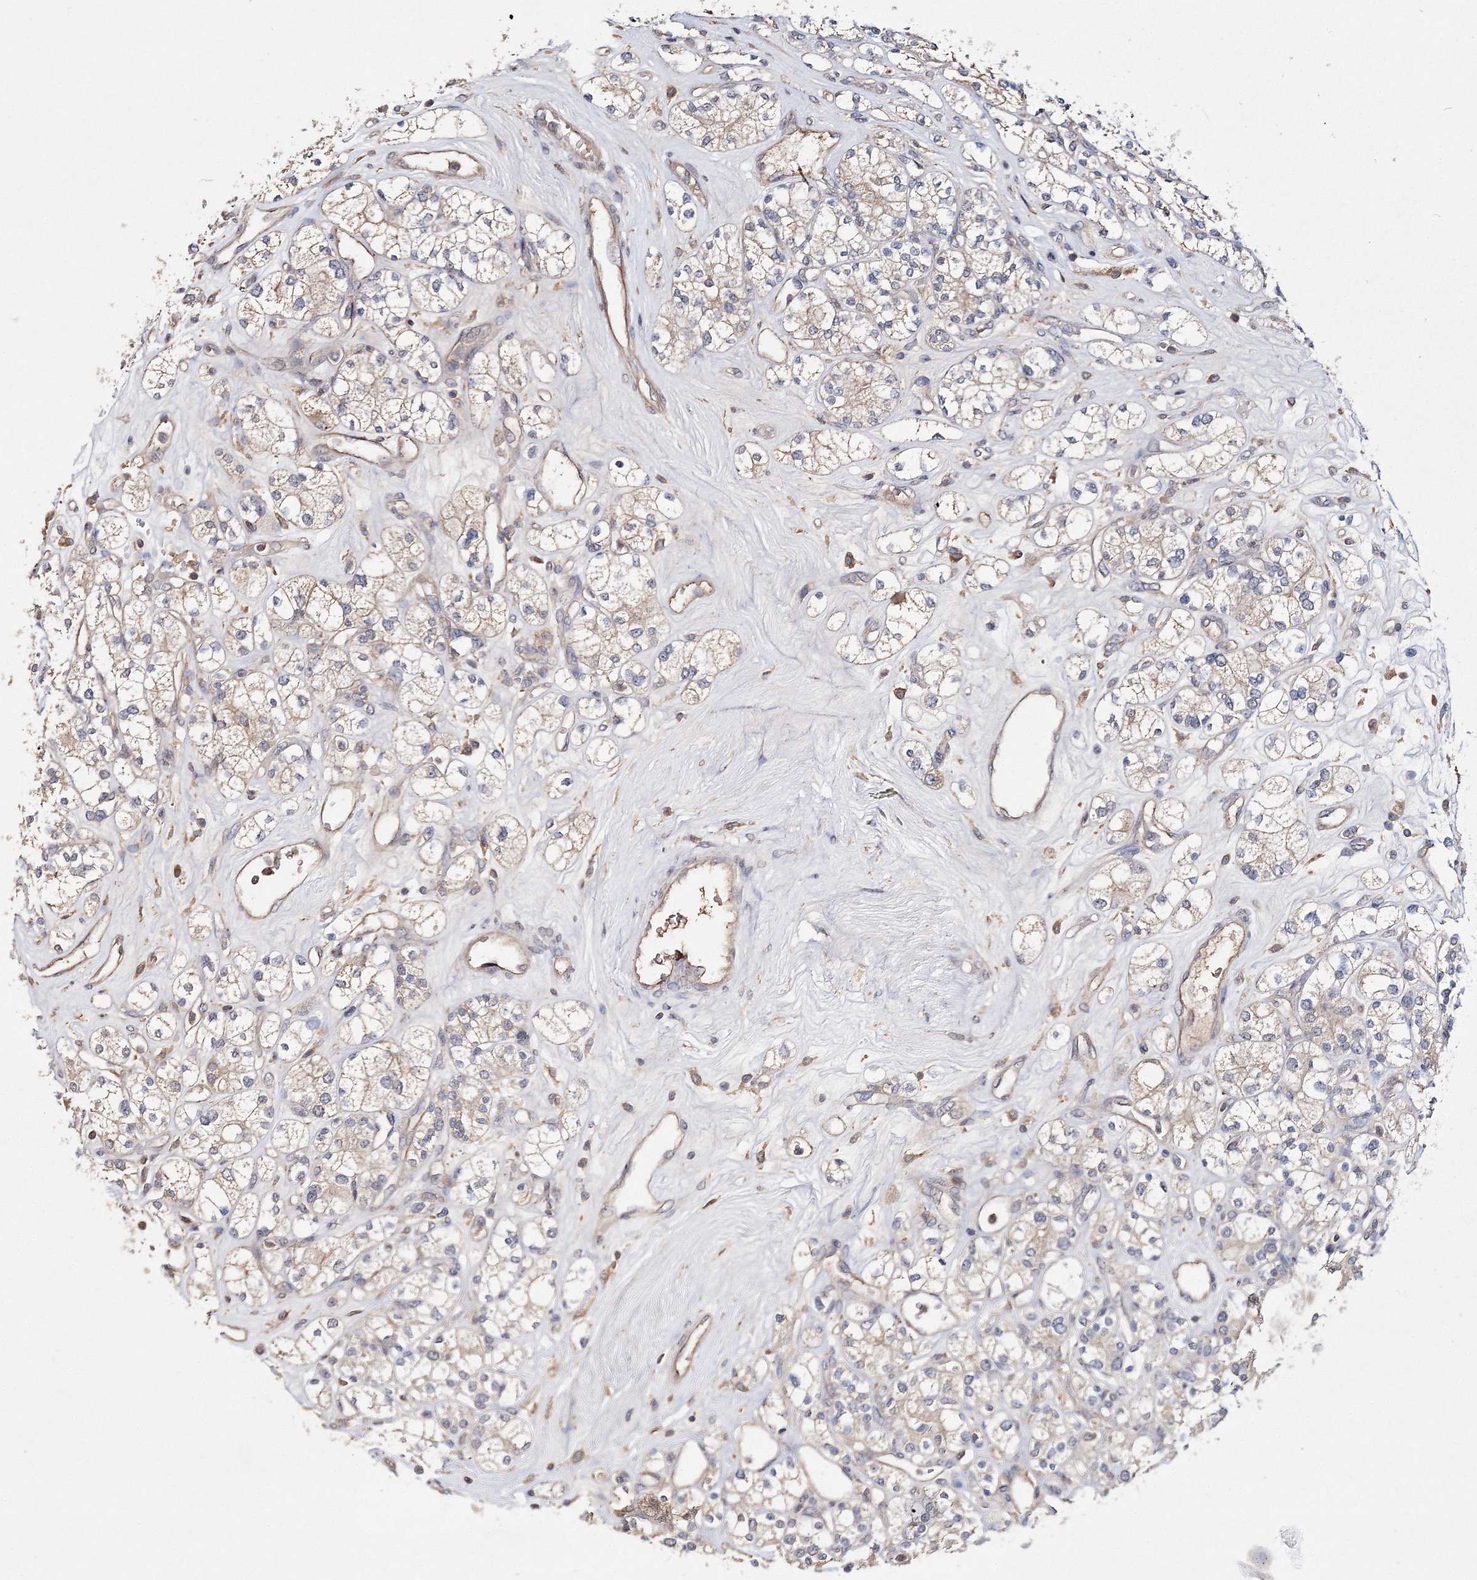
{"staining": {"intensity": "weak", "quantity": "<25%", "location": "cytoplasmic/membranous"}, "tissue": "renal cancer", "cell_type": "Tumor cells", "image_type": "cancer", "snomed": [{"axis": "morphology", "description": "Adenocarcinoma, NOS"}, {"axis": "topography", "description": "Kidney"}], "caption": "DAB immunohistochemical staining of renal cancer exhibits no significant staining in tumor cells.", "gene": "GJB5", "patient": {"sex": "male", "age": 77}}